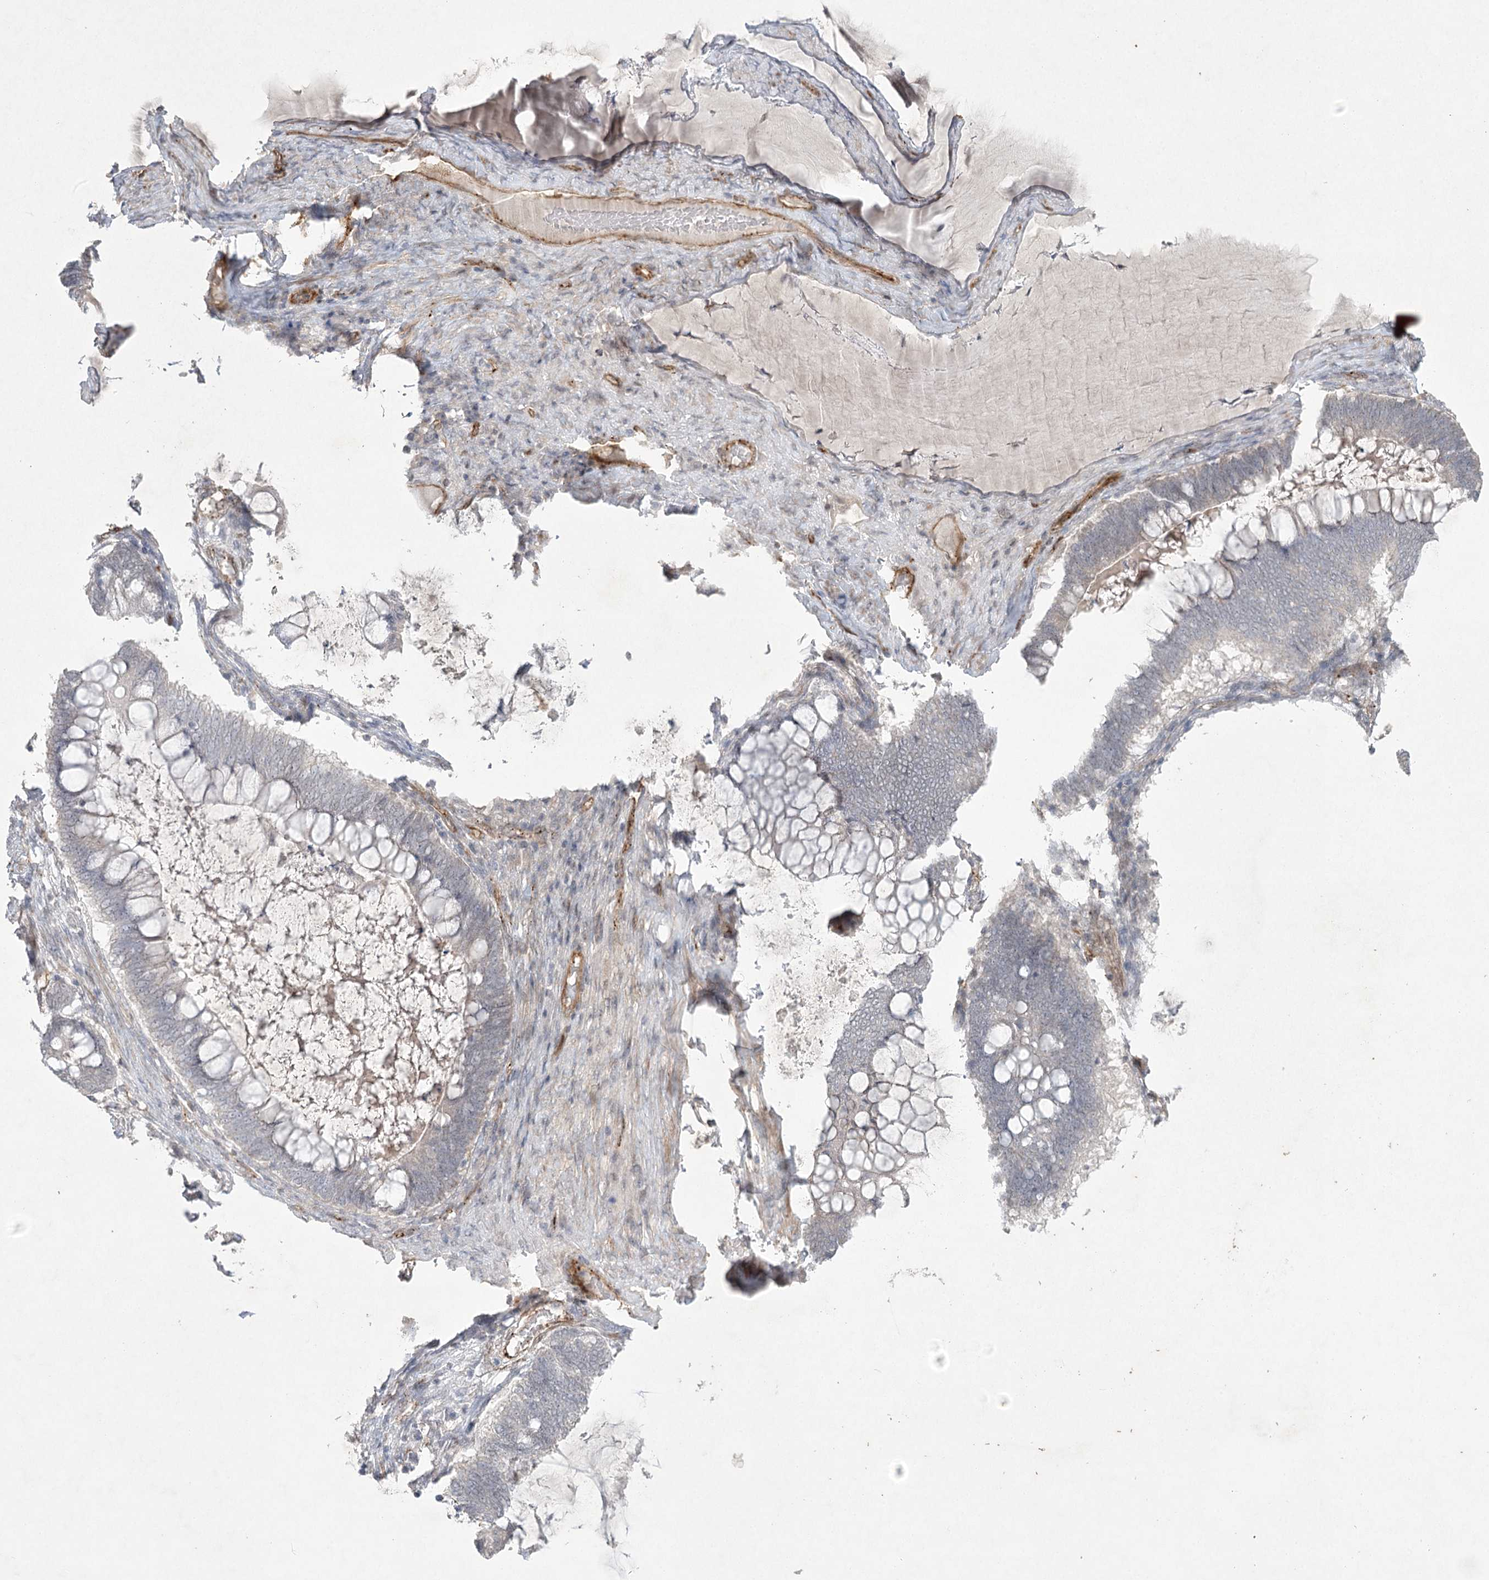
{"staining": {"intensity": "negative", "quantity": "none", "location": "none"}, "tissue": "ovarian cancer", "cell_type": "Tumor cells", "image_type": "cancer", "snomed": [{"axis": "morphology", "description": "Cystadenocarcinoma, mucinous, NOS"}, {"axis": "topography", "description": "Ovary"}], "caption": "High power microscopy histopathology image of an IHC histopathology image of ovarian cancer, revealing no significant staining in tumor cells.", "gene": "AMTN", "patient": {"sex": "female", "age": 61}}